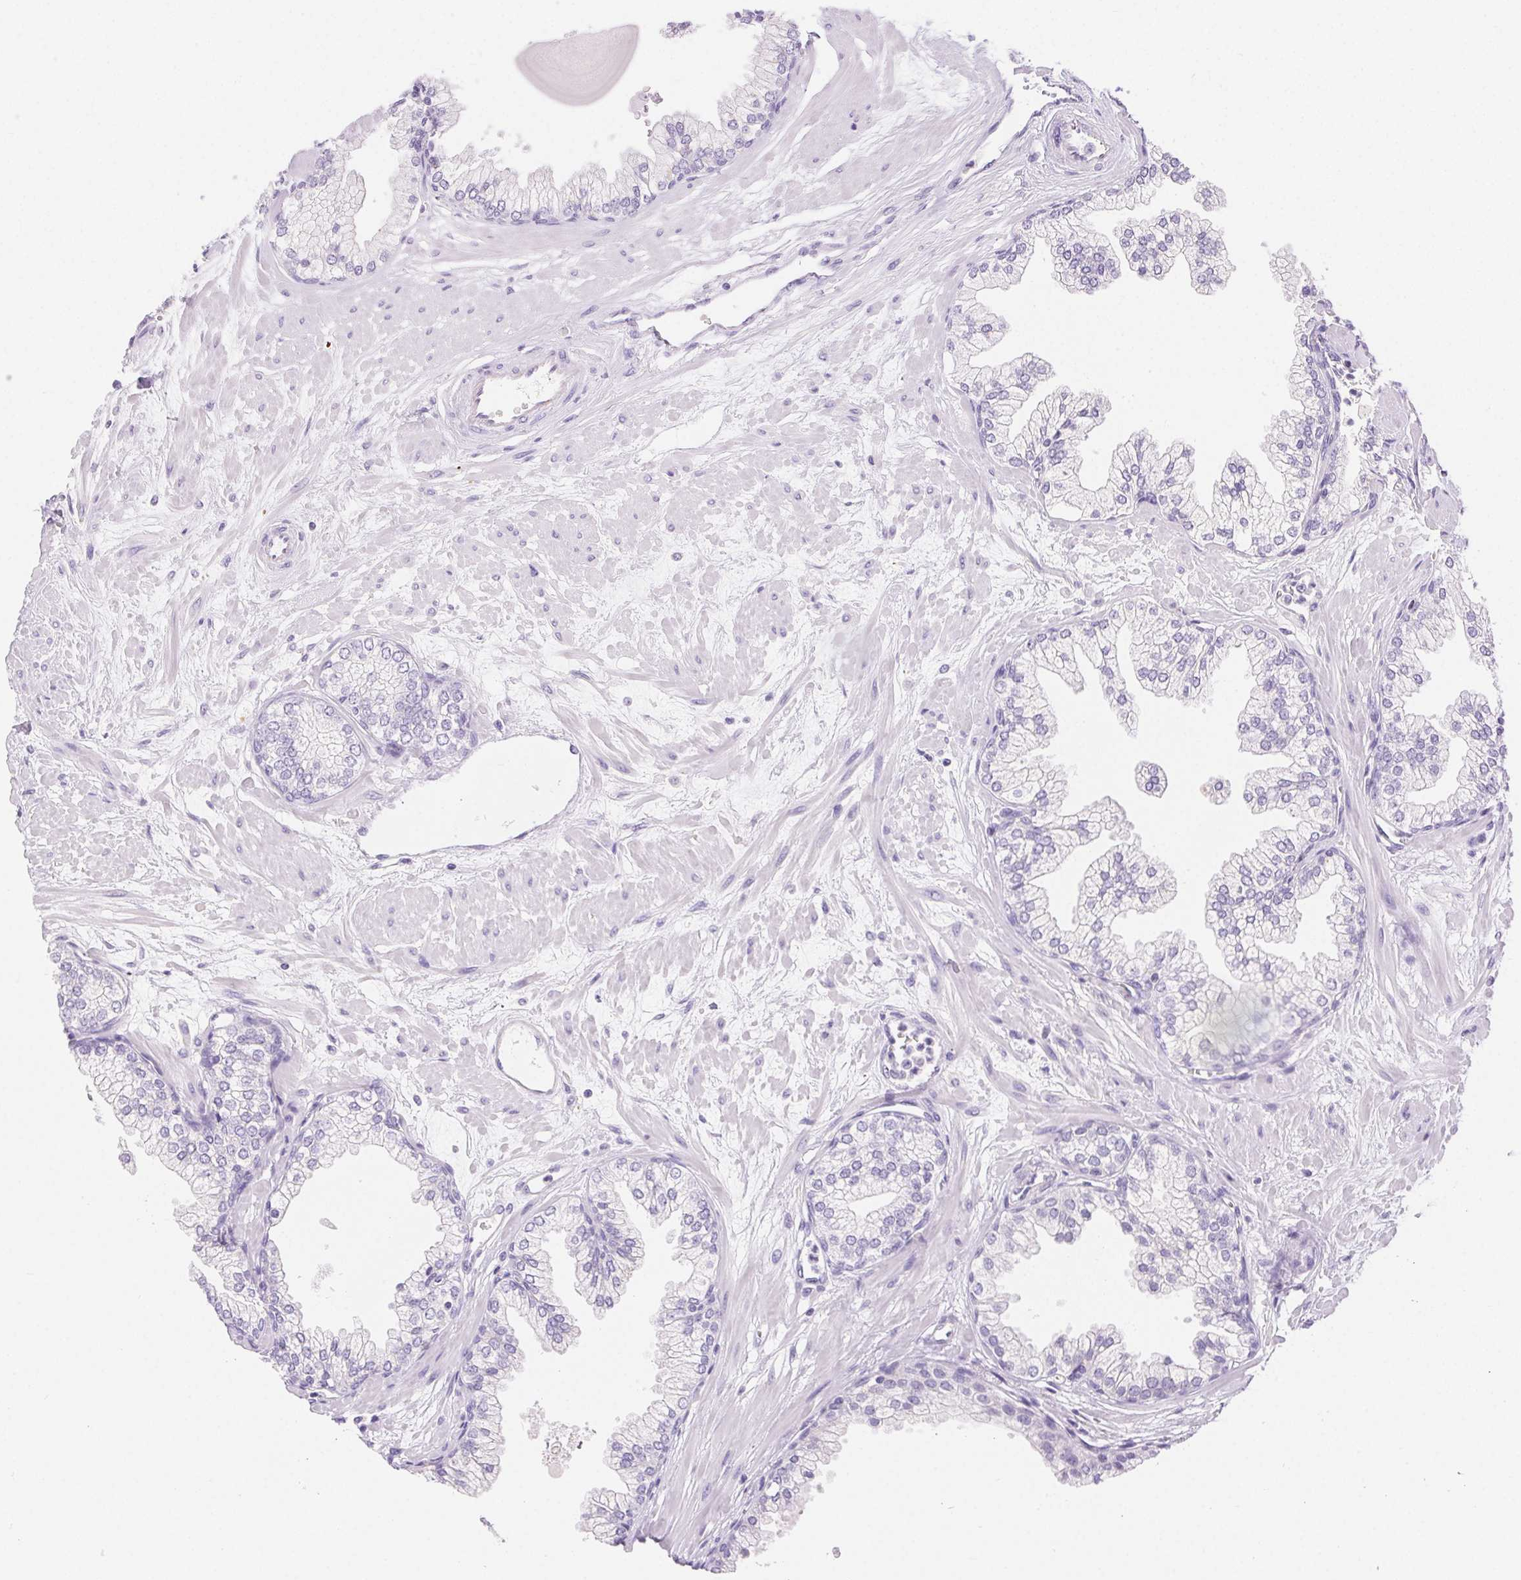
{"staining": {"intensity": "negative", "quantity": "none", "location": "none"}, "tissue": "prostate", "cell_type": "Glandular cells", "image_type": "normal", "snomed": [{"axis": "morphology", "description": "Normal tissue, NOS"}, {"axis": "topography", "description": "Prostate"}, {"axis": "topography", "description": "Peripheral nerve tissue"}], "caption": "Immunohistochemistry of unremarkable human prostate demonstrates no expression in glandular cells.", "gene": "CLDN16", "patient": {"sex": "male", "age": 61}}